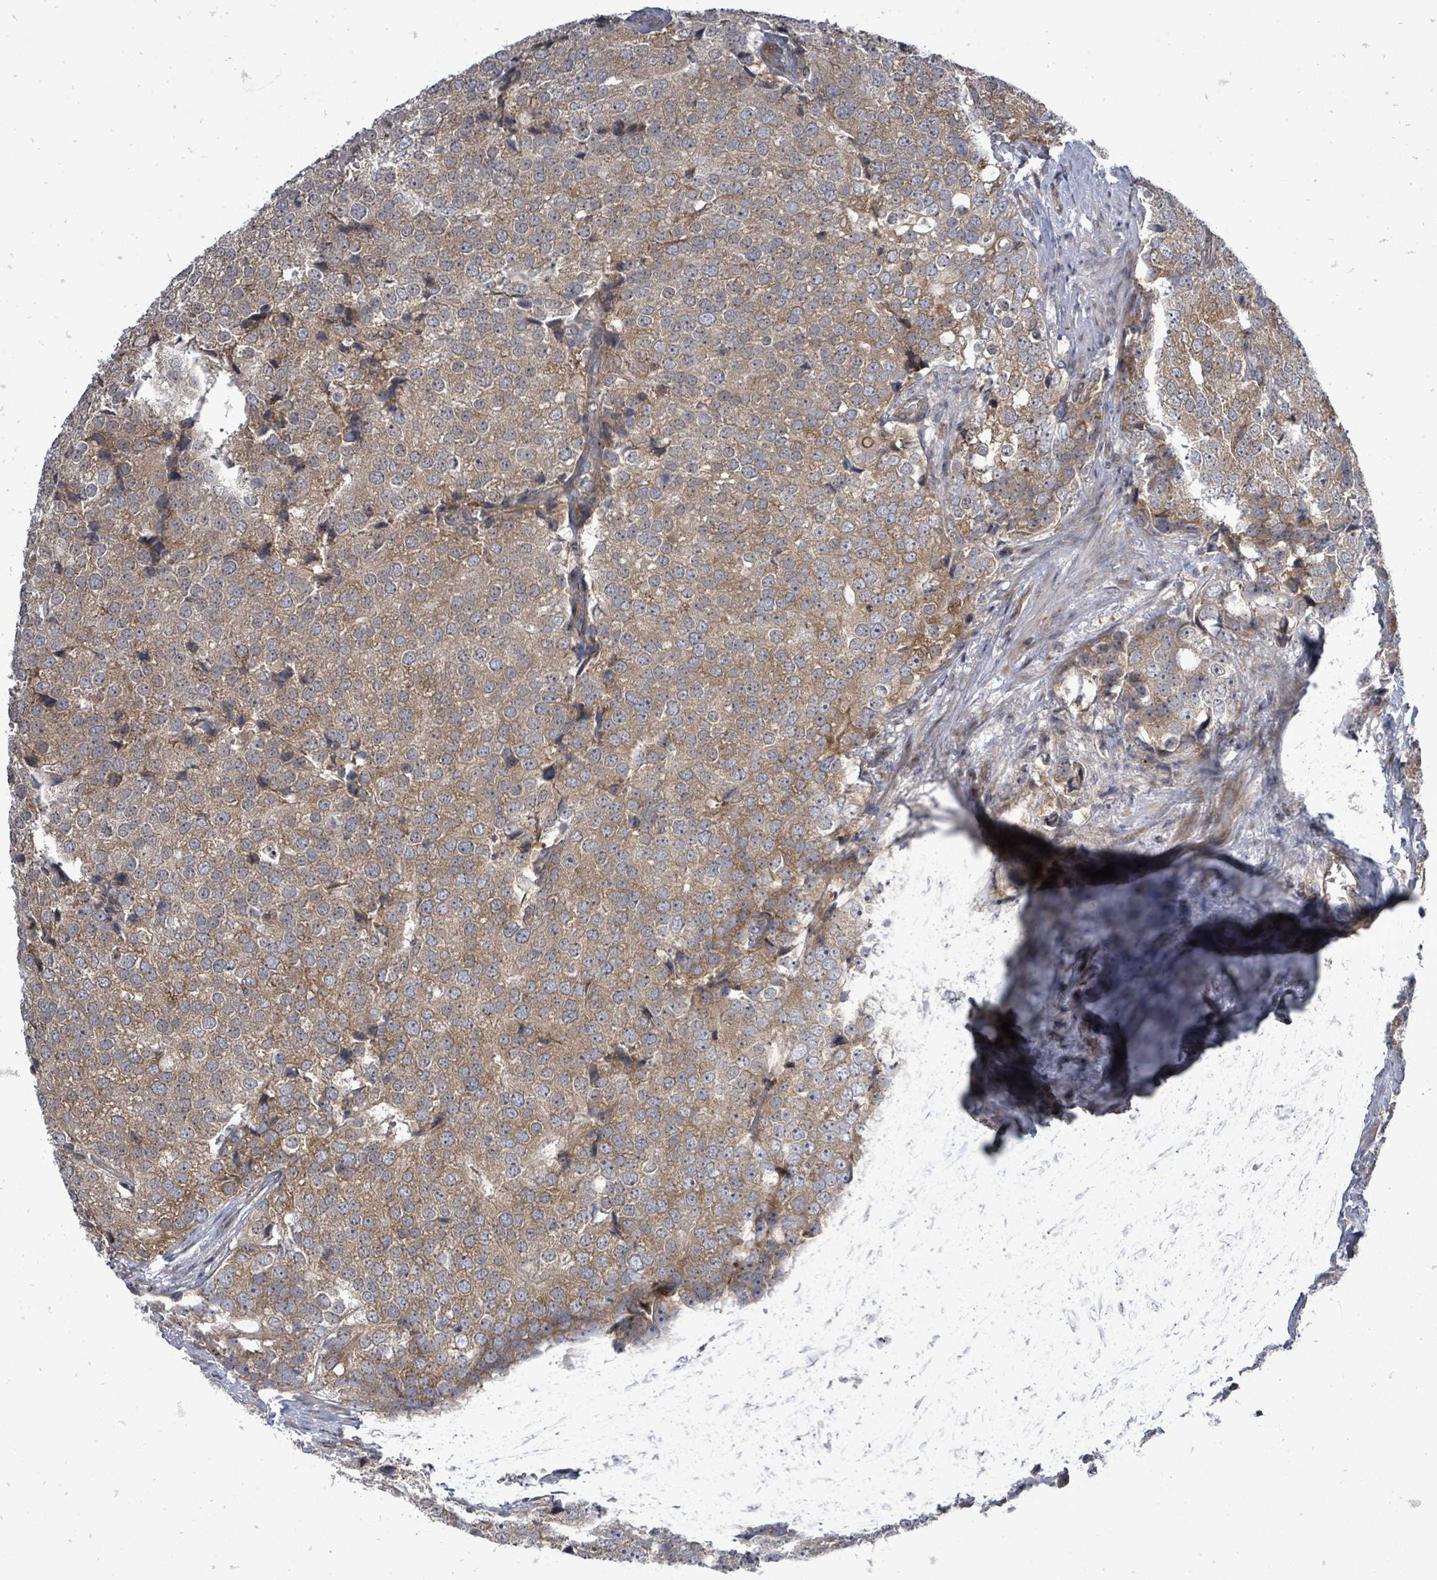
{"staining": {"intensity": "moderate", "quantity": ">75%", "location": "cytoplasmic/membranous"}, "tissue": "prostate cancer", "cell_type": "Tumor cells", "image_type": "cancer", "snomed": [{"axis": "morphology", "description": "Adenocarcinoma, High grade"}, {"axis": "topography", "description": "Prostate"}], "caption": "Prostate cancer (adenocarcinoma (high-grade)) tissue reveals moderate cytoplasmic/membranous staining in approximately >75% of tumor cells The protein is shown in brown color, while the nuclei are stained blue.", "gene": "RALGAPB", "patient": {"sex": "male", "age": 49}}